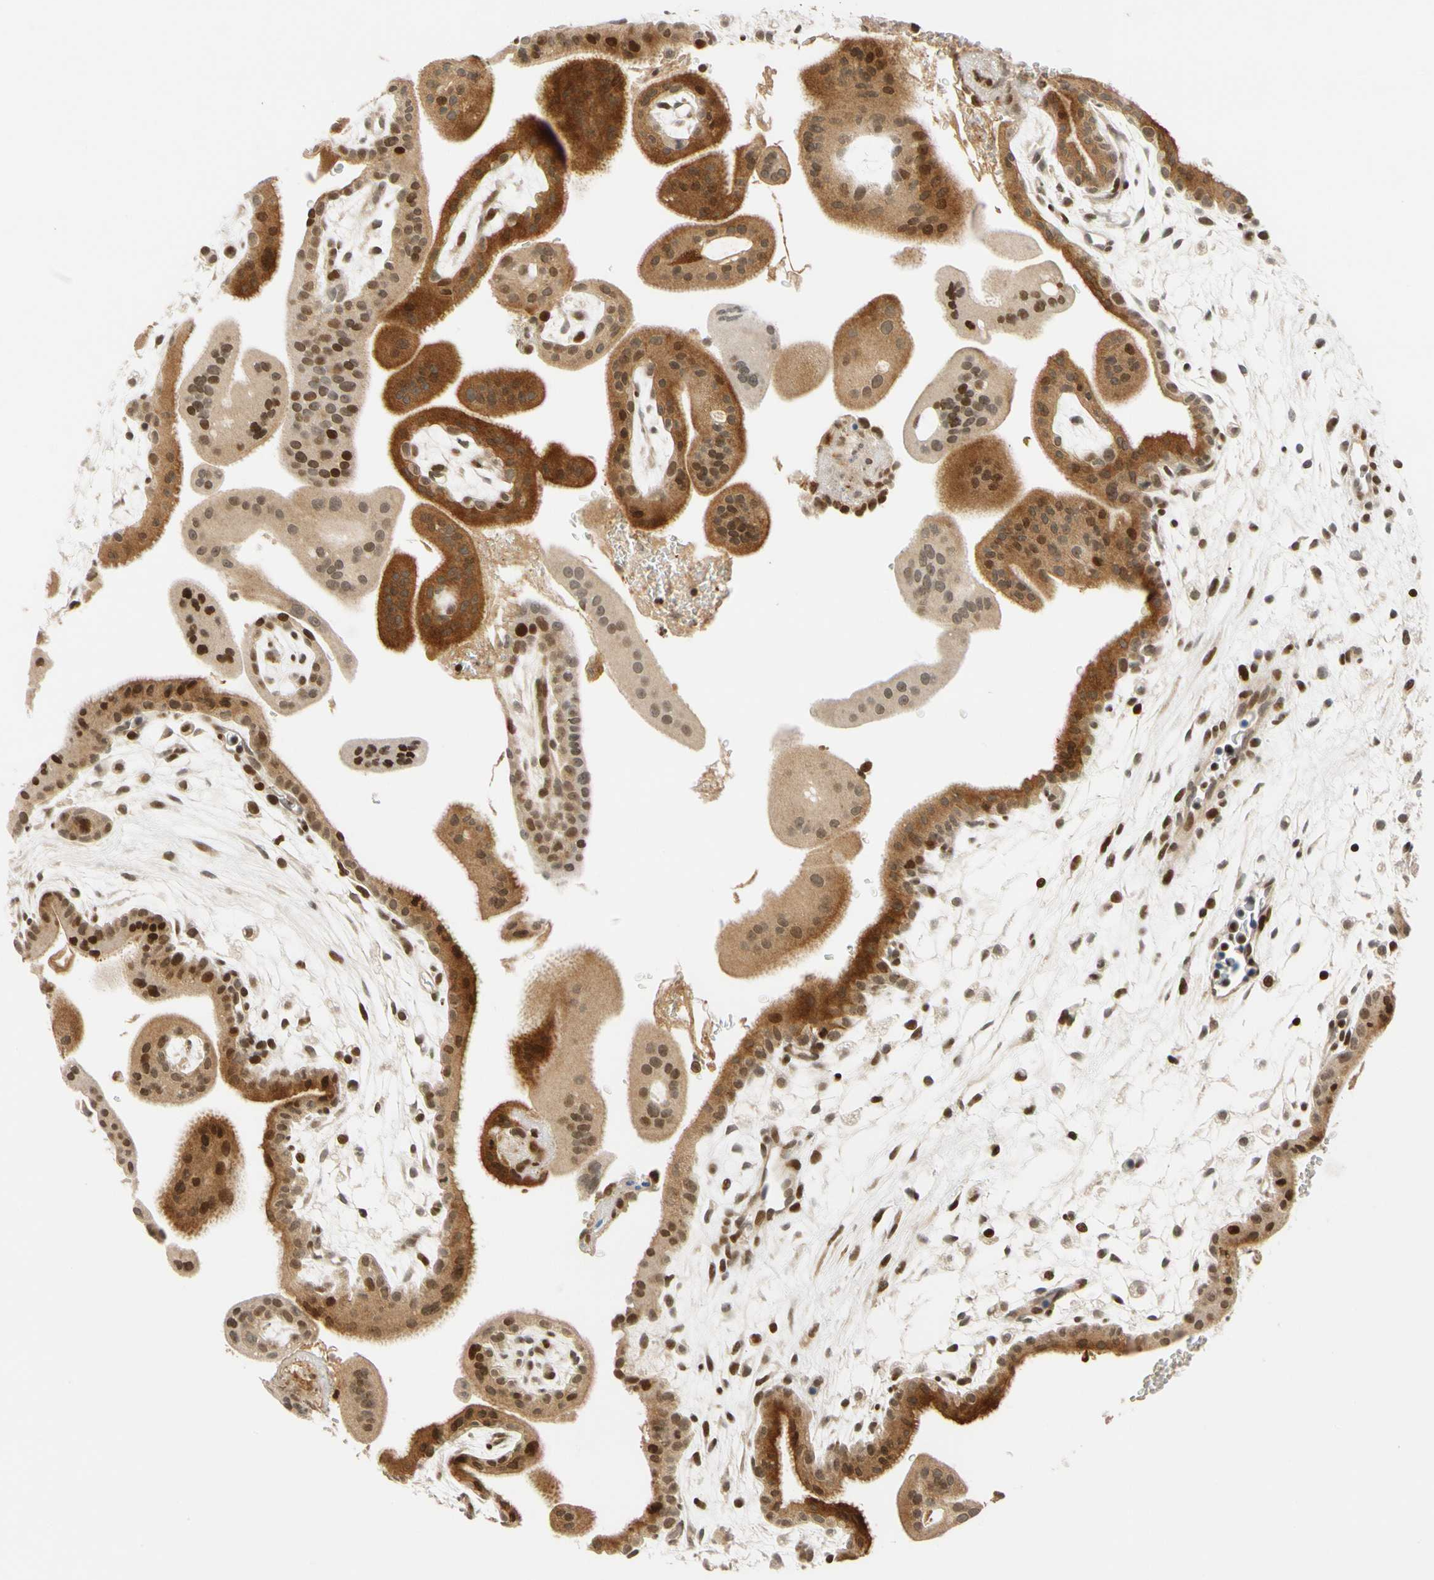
{"staining": {"intensity": "moderate", "quantity": ">75%", "location": "cytoplasmic/membranous,nuclear"}, "tissue": "placenta", "cell_type": "Decidual cells", "image_type": "normal", "snomed": [{"axis": "morphology", "description": "Normal tissue, NOS"}, {"axis": "topography", "description": "Placenta"}], "caption": "Immunohistochemistry (IHC) (DAB (3,3'-diaminobenzidine)) staining of normal human placenta exhibits moderate cytoplasmic/membranous,nuclear protein positivity in about >75% of decidual cells.", "gene": "CDK7", "patient": {"sex": "female", "age": 35}}